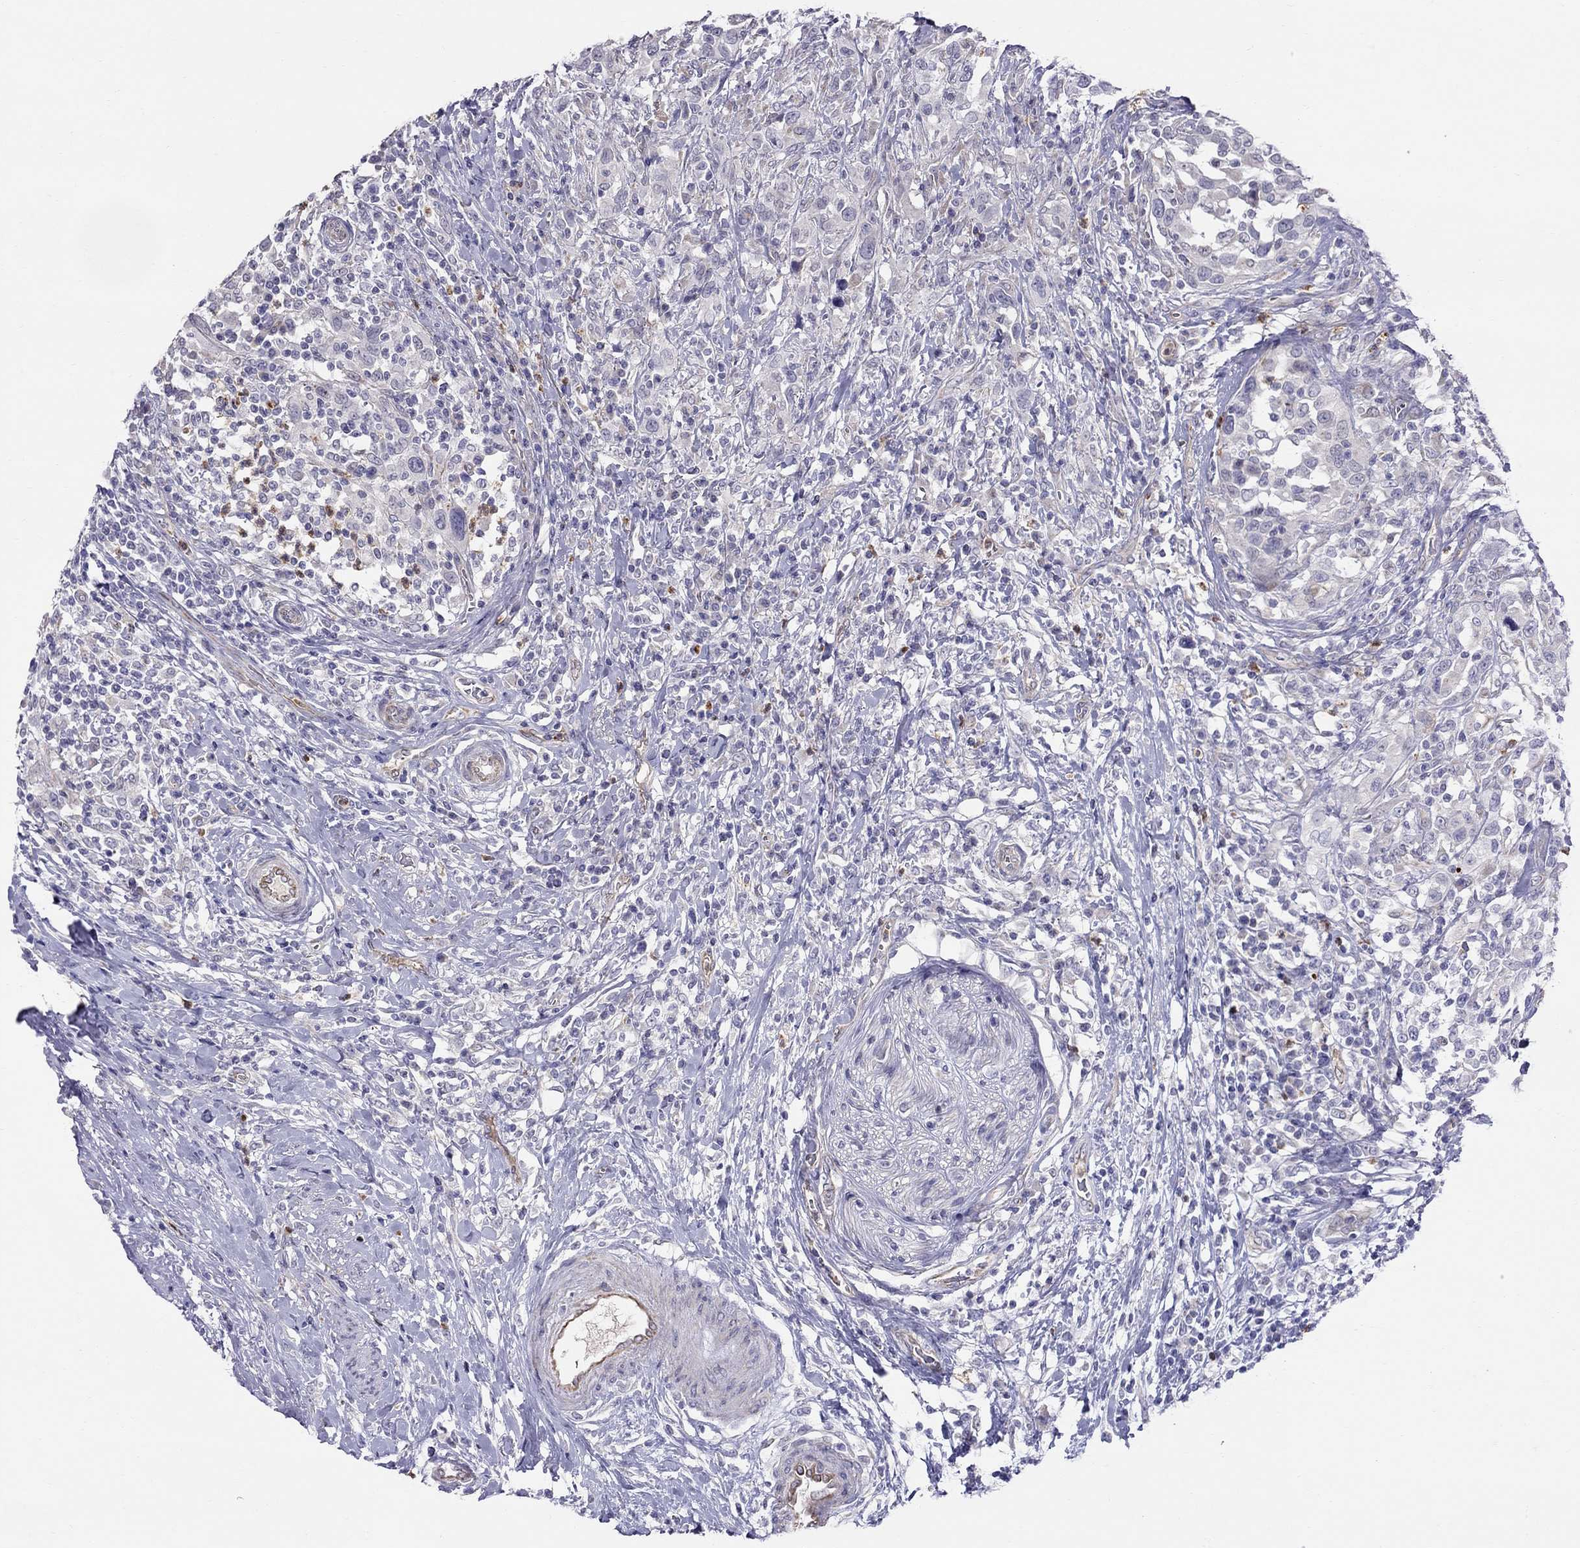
{"staining": {"intensity": "negative", "quantity": "none", "location": "none"}, "tissue": "urothelial cancer", "cell_type": "Tumor cells", "image_type": "cancer", "snomed": [{"axis": "morphology", "description": "Urothelial carcinoma, NOS"}, {"axis": "morphology", "description": "Urothelial carcinoma, High grade"}, {"axis": "topography", "description": "Urinary bladder"}], "caption": "A high-resolution micrograph shows immunohistochemistry staining of urothelial cancer, which exhibits no significant staining in tumor cells.", "gene": "SPINT4", "patient": {"sex": "female", "age": 64}}